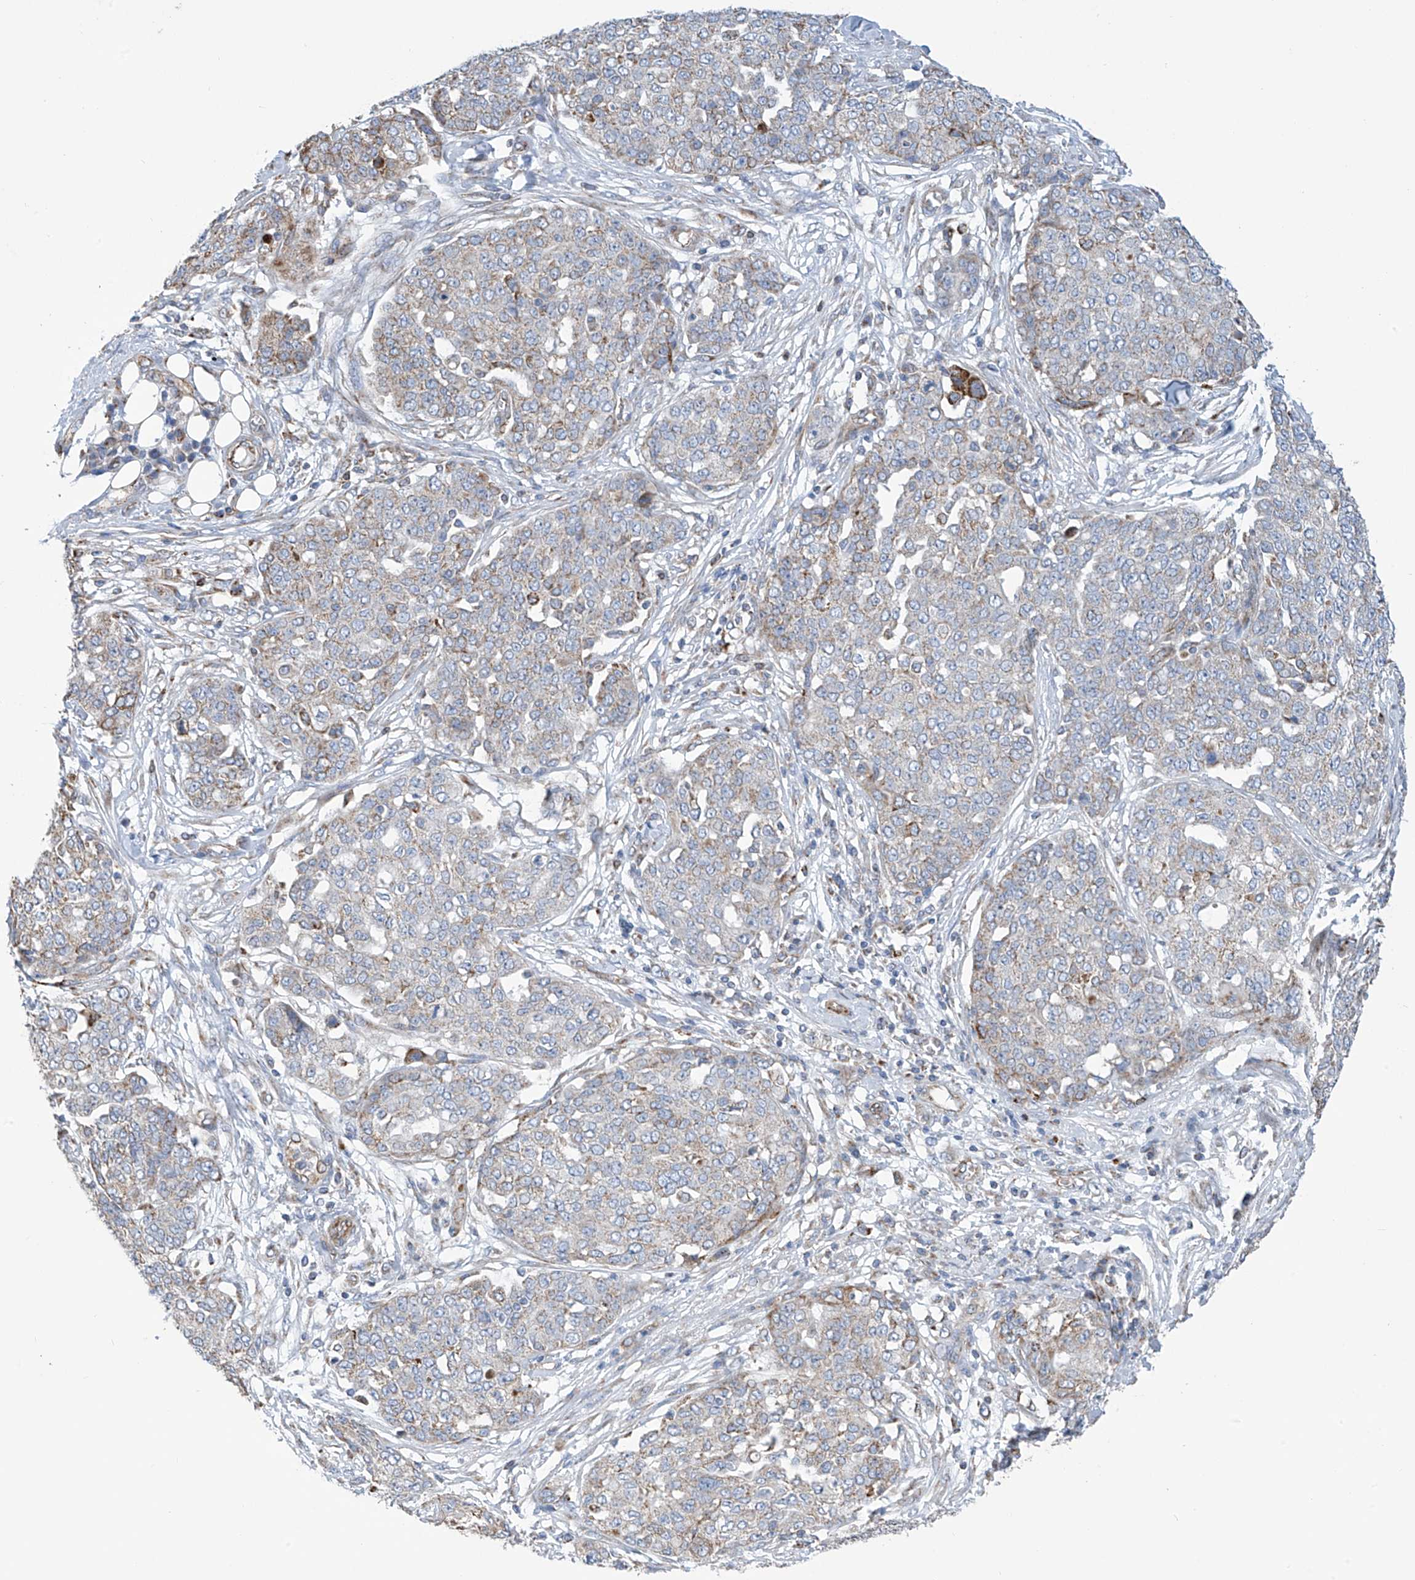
{"staining": {"intensity": "weak", "quantity": "<25%", "location": "cytoplasmic/membranous"}, "tissue": "ovarian cancer", "cell_type": "Tumor cells", "image_type": "cancer", "snomed": [{"axis": "morphology", "description": "Cystadenocarcinoma, serous, NOS"}, {"axis": "topography", "description": "Soft tissue"}, {"axis": "topography", "description": "Ovary"}], "caption": "Human ovarian cancer stained for a protein using immunohistochemistry exhibits no staining in tumor cells.", "gene": "EIF5B", "patient": {"sex": "female", "age": 57}}